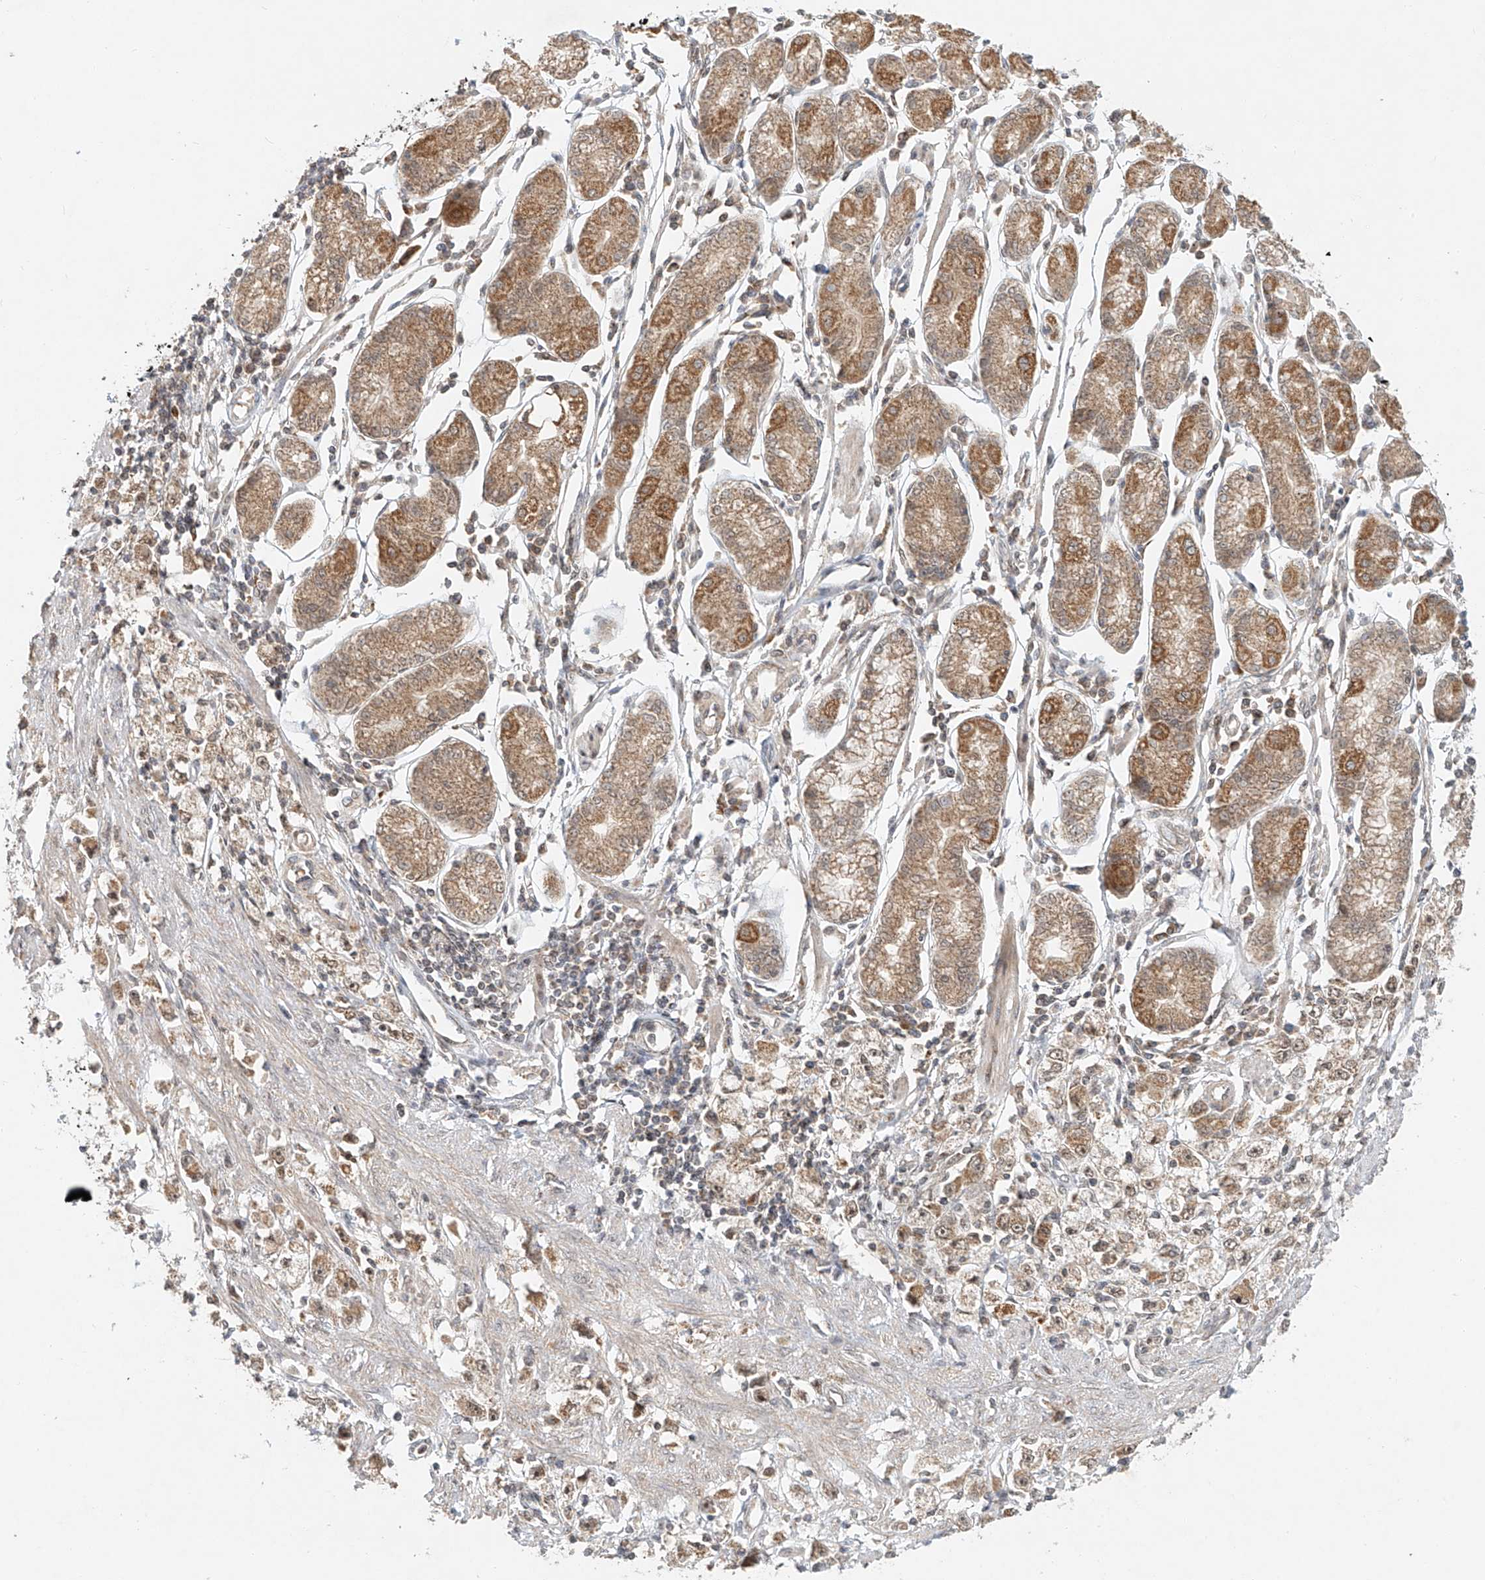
{"staining": {"intensity": "weak", "quantity": ">75%", "location": "cytoplasmic/membranous,nuclear"}, "tissue": "stomach cancer", "cell_type": "Tumor cells", "image_type": "cancer", "snomed": [{"axis": "morphology", "description": "Adenocarcinoma, NOS"}, {"axis": "topography", "description": "Stomach"}], "caption": "There is low levels of weak cytoplasmic/membranous and nuclear expression in tumor cells of stomach cancer (adenocarcinoma), as demonstrated by immunohistochemical staining (brown color).", "gene": "SYTL3", "patient": {"sex": "female", "age": 59}}